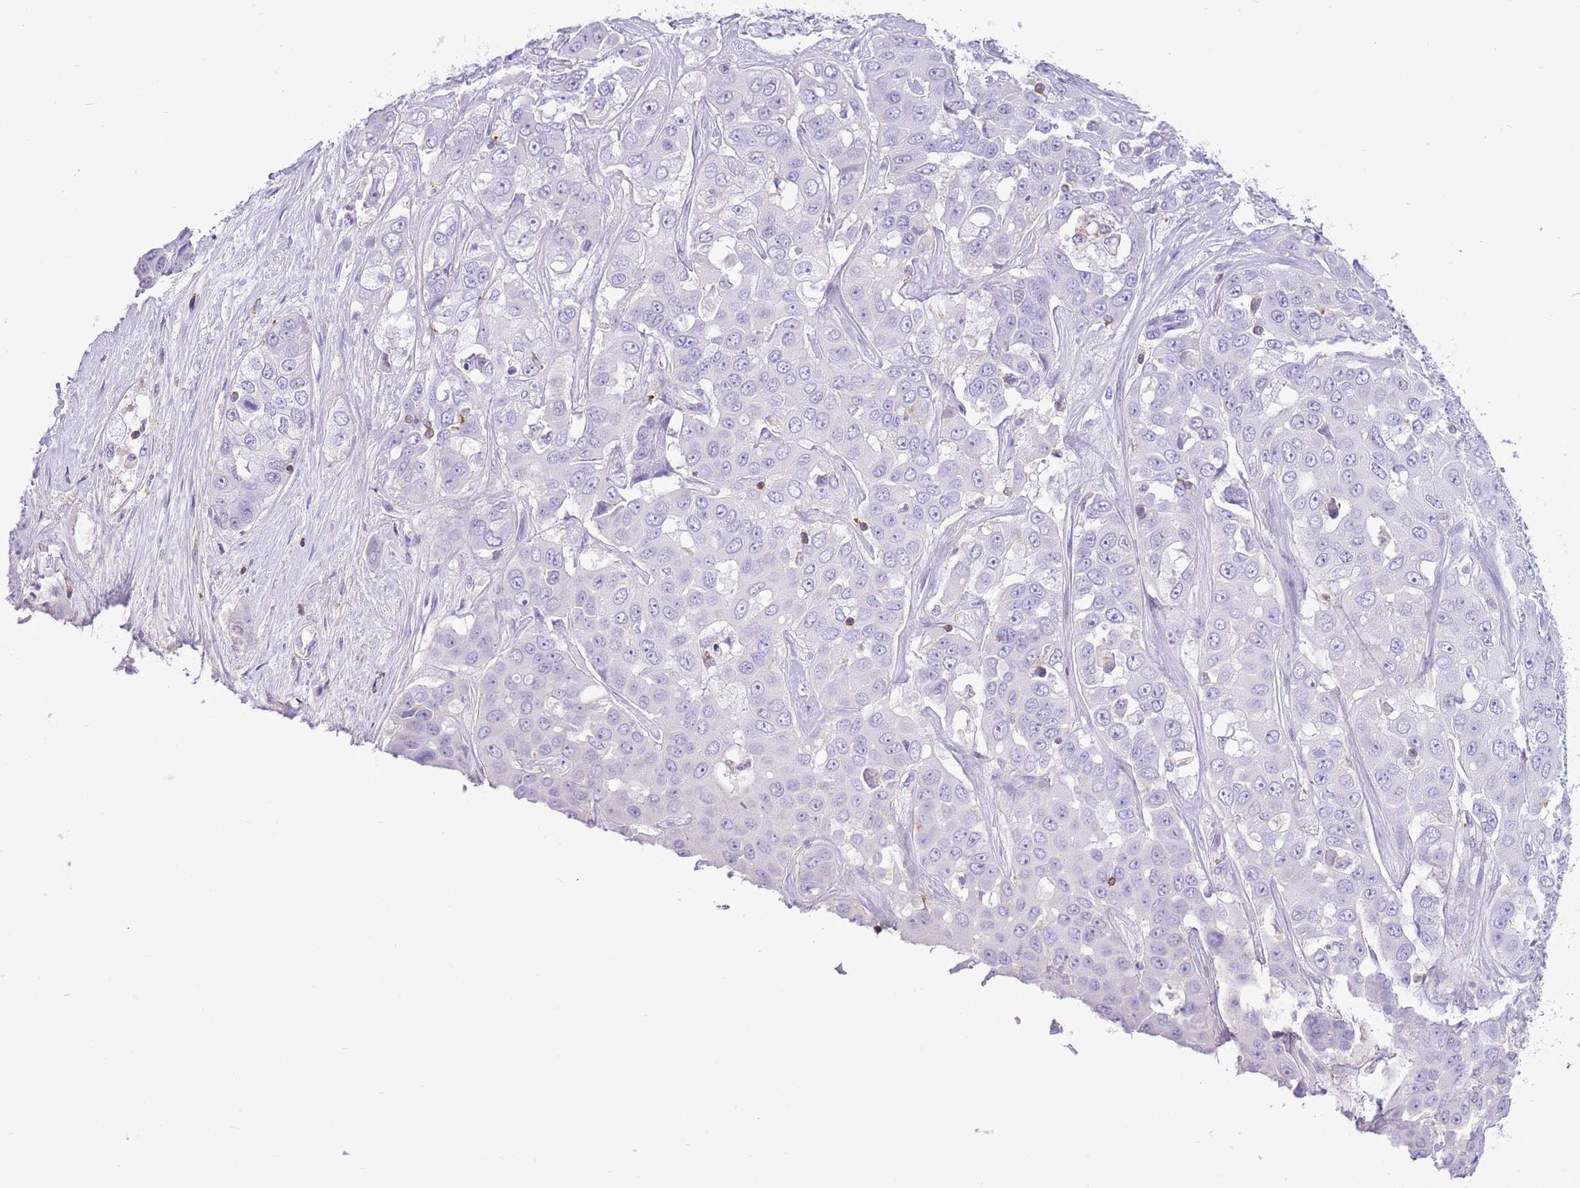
{"staining": {"intensity": "negative", "quantity": "none", "location": "none"}, "tissue": "liver cancer", "cell_type": "Tumor cells", "image_type": "cancer", "snomed": [{"axis": "morphology", "description": "Cholangiocarcinoma"}, {"axis": "topography", "description": "Liver"}], "caption": "A micrograph of liver cancer stained for a protein demonstrates no brown staining in tumor cells.", "gene": "OR4Q3", "patient": {"sex": "female", "age": 52}}